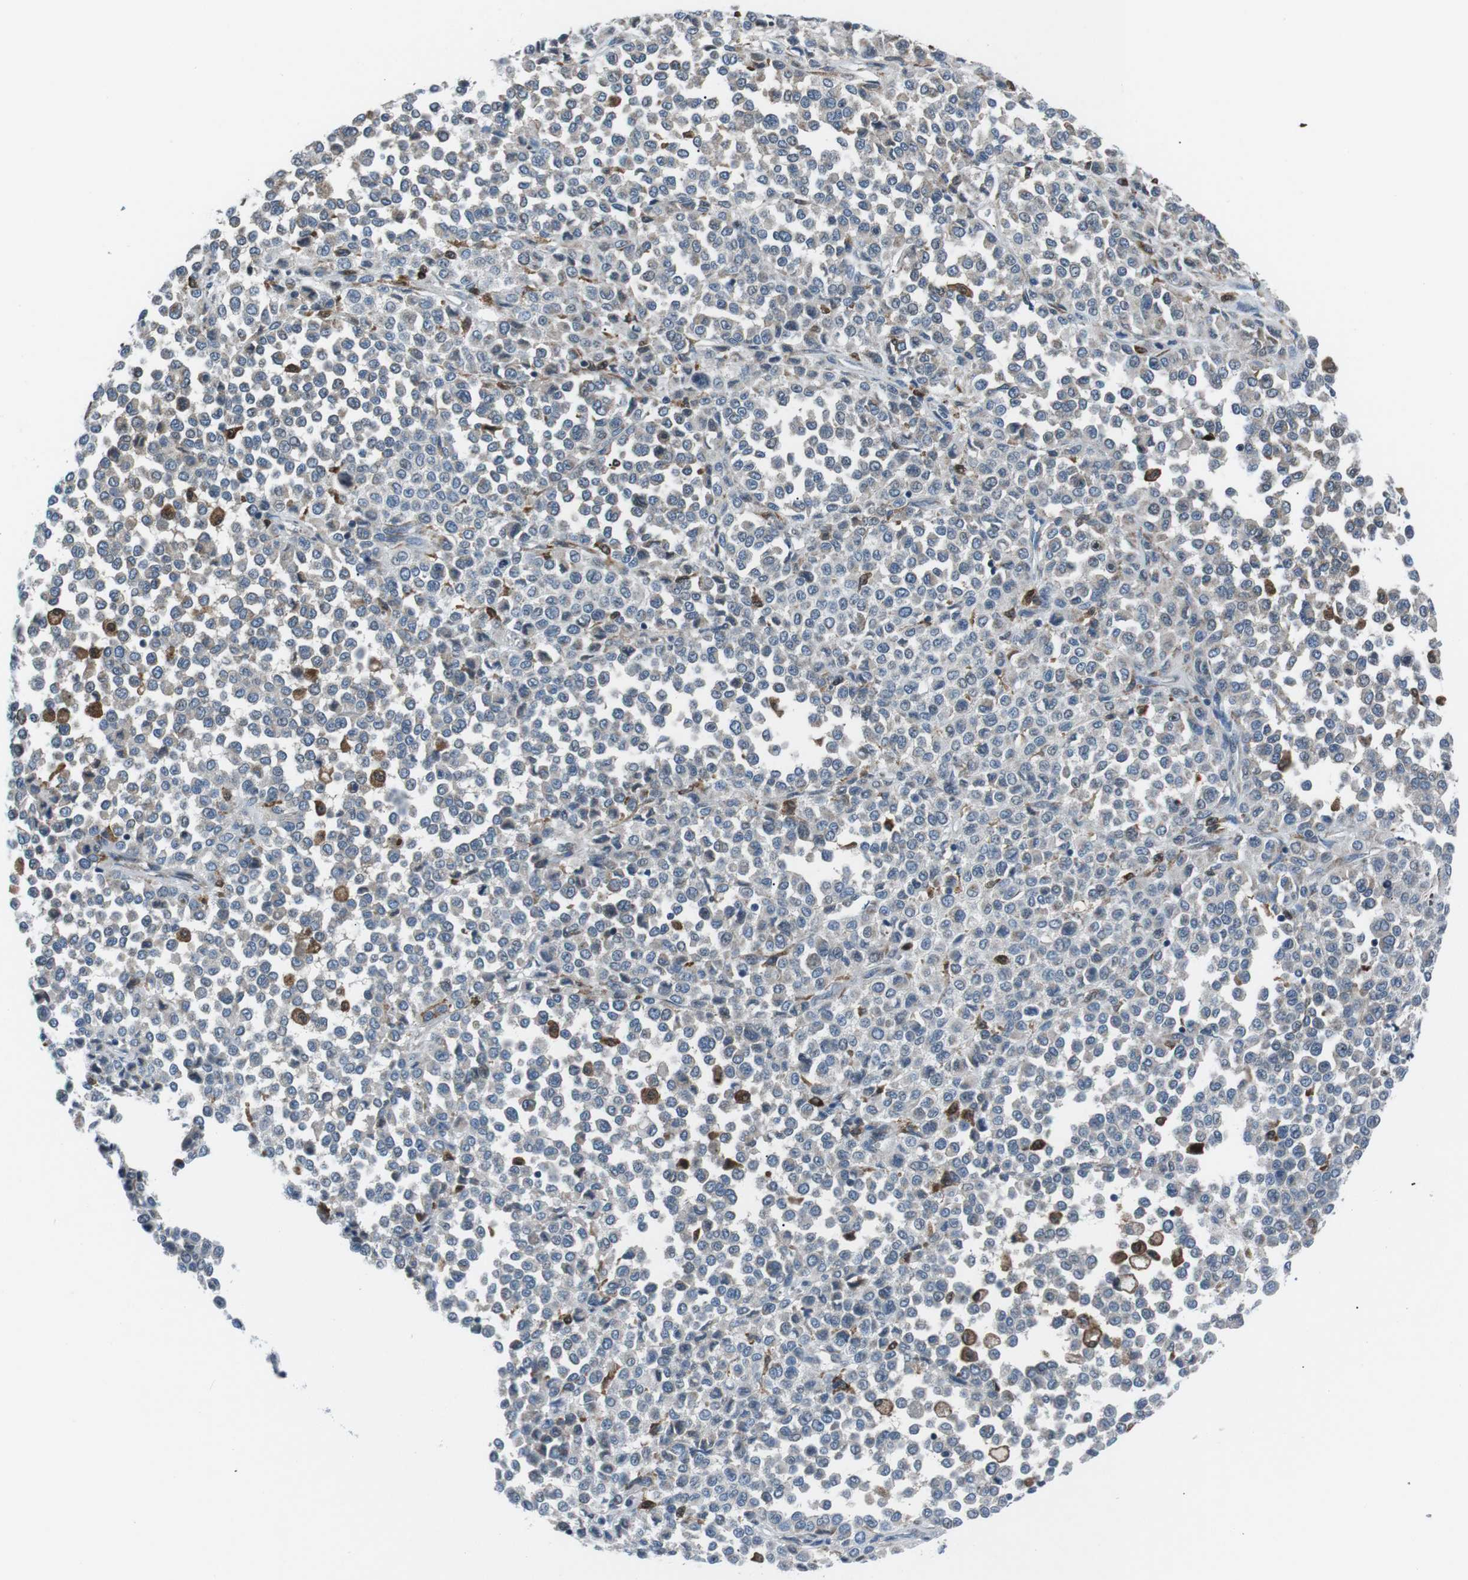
{"staining": {"intensity": "negative", "quantity": "none", "location": "none"}, "tissue": "melanoma", "cell_type": "Tumor cells", "image_type": "cancer", "snomed": [{"axis": "morphology", "description": "Malignant melanoma, Metastatic site"}, {"axis": "topography", "description": "Pancreas"}], "caption": "Malignant melanoma (metastatic site) stained for a protein using immunohistochemistry exhibits no staining tumor cells.", "gene": "BLNK", "patient": {"sex": "female", "age": 30}}